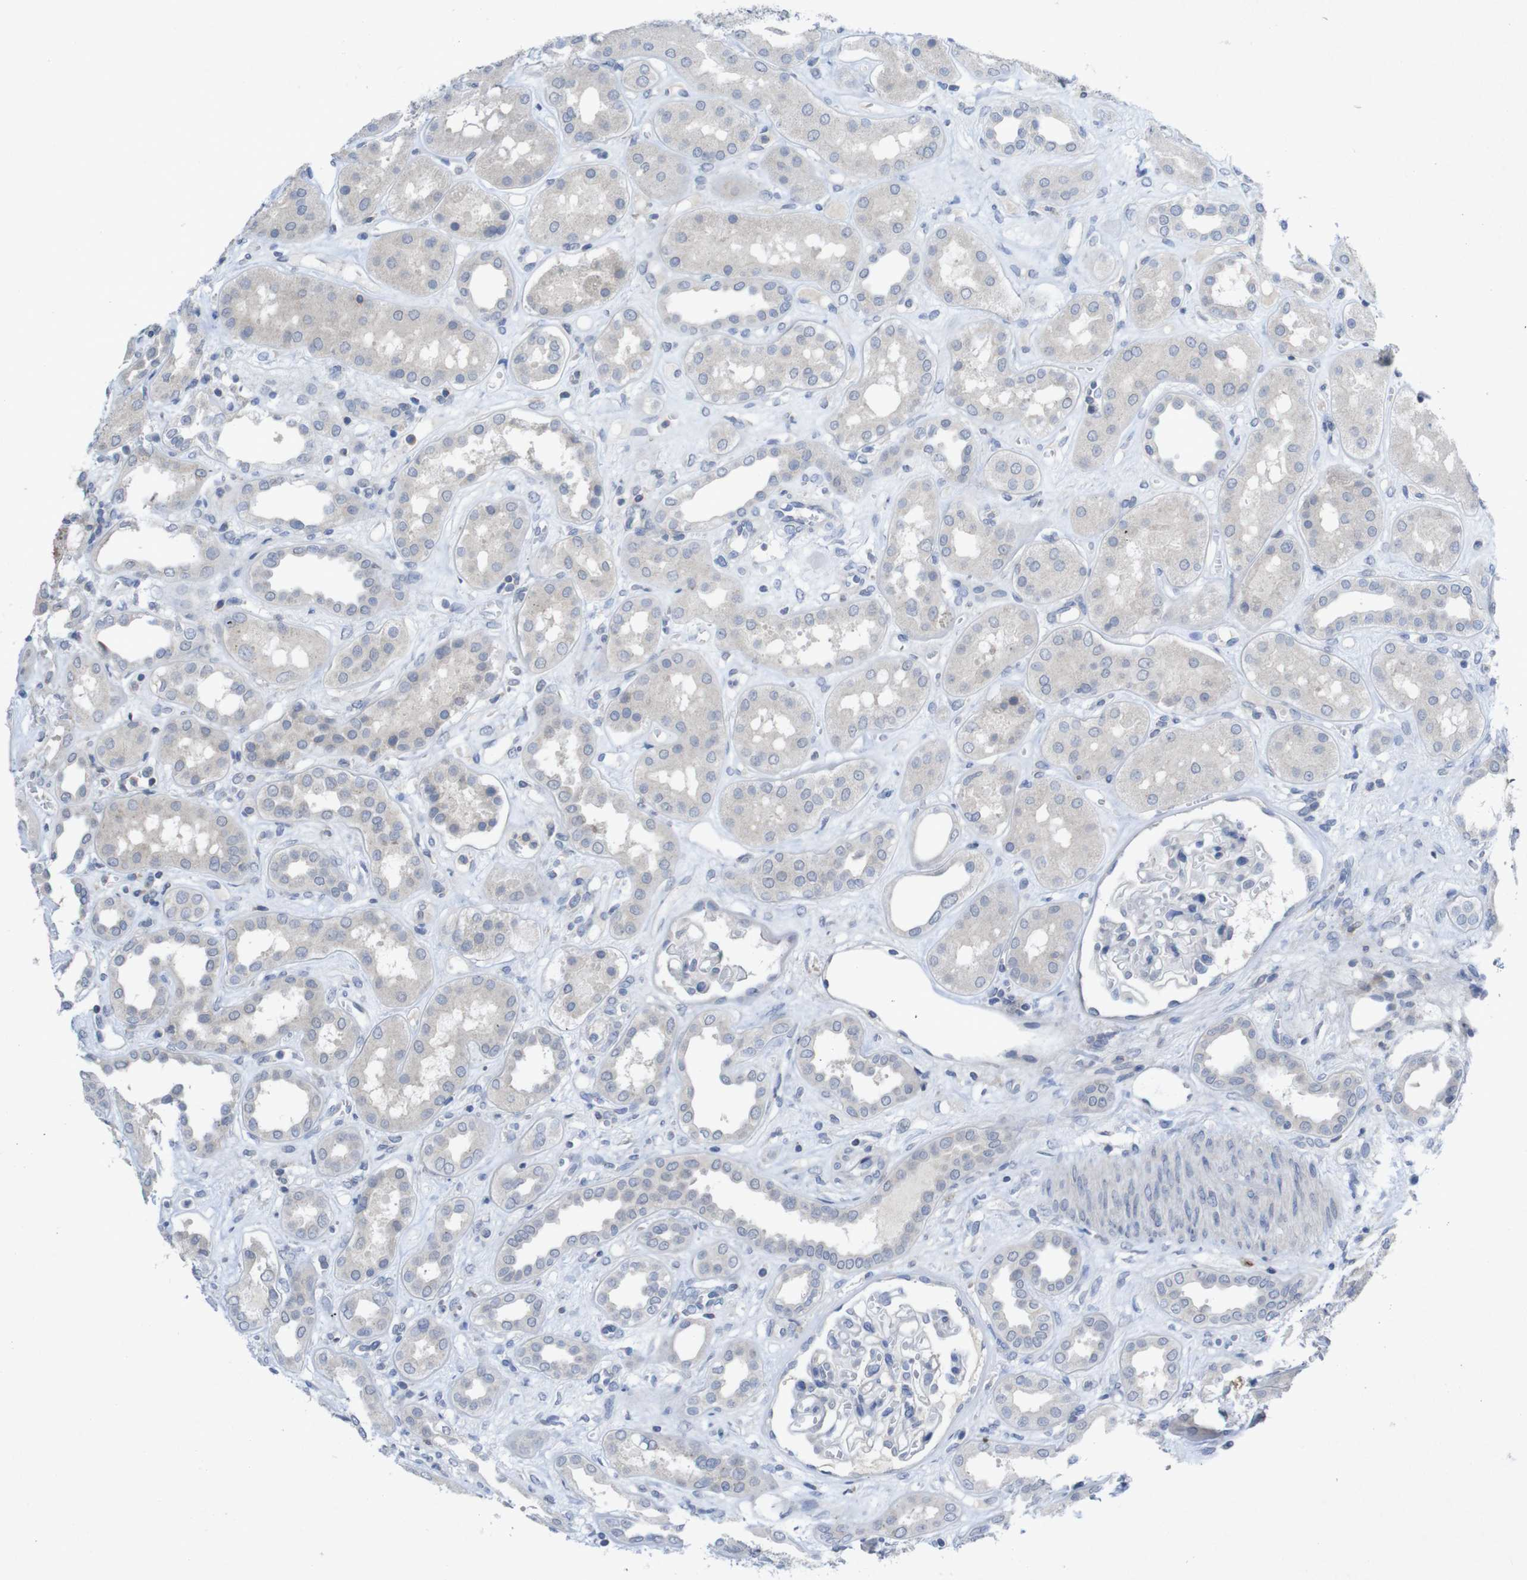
{"staining": {"intensity": "negative", "quantity": "none", "location": "none"}, "tissue": "kidney", "cell_type": "Cells in glomeruli", "image_type": "normal", "snomed": [{"axis": "morphology", "description": "Normal tissue, NOS"}, {"axis": "topography", "description": "Kidney"}], "caption": "The immunohistochemistry image has no significant positivity in cells in glomeruli of kidney.", "gene": "SLAMF7", "patient": {"sex": "male", "age": 59}}